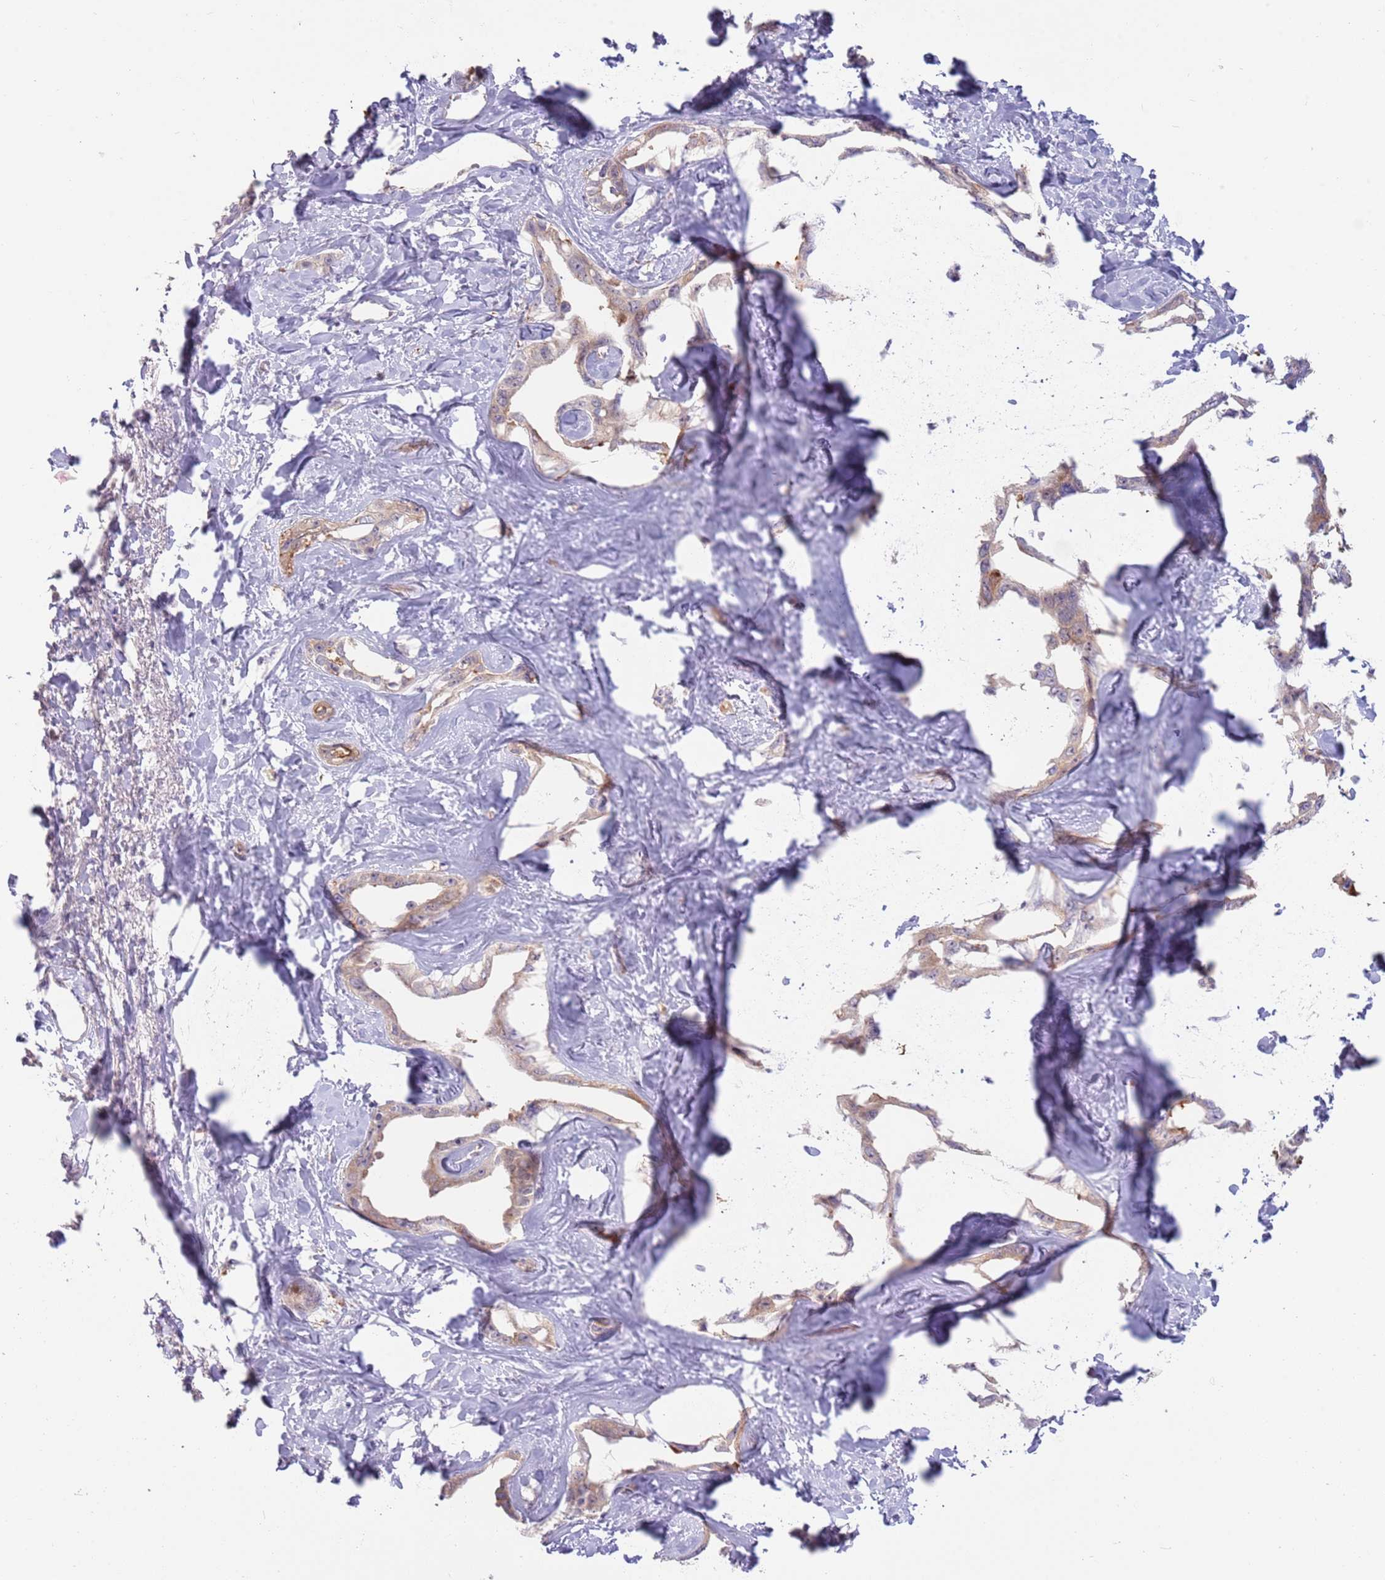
{"staining": {"intensity": "weak", "quantity": "25%-75%", "location": "cytoplasmic/membranous"}, "tissue": "liver cancer", "cell_type": "Tumor cells", "image_type": "cancer", "snomed": [{"axis": "morphology", "description": "Cholangiocarcinoma"}, {"axis": "topography", "description": "Liver"}], "caption": "The micrograph demonstrates immunohistochemical staining of liver cancer (cholangiocarcinoma). There is weak cytoplasmic/membranous expression is appreciated in about 25%-75% of tumor cells. Immunohistochemistry (ihc) stains the protein of interest in brown and the nuclei are stained blue.", "gene": "LDHD", "patient": {"sex": "male", "age": 59}}